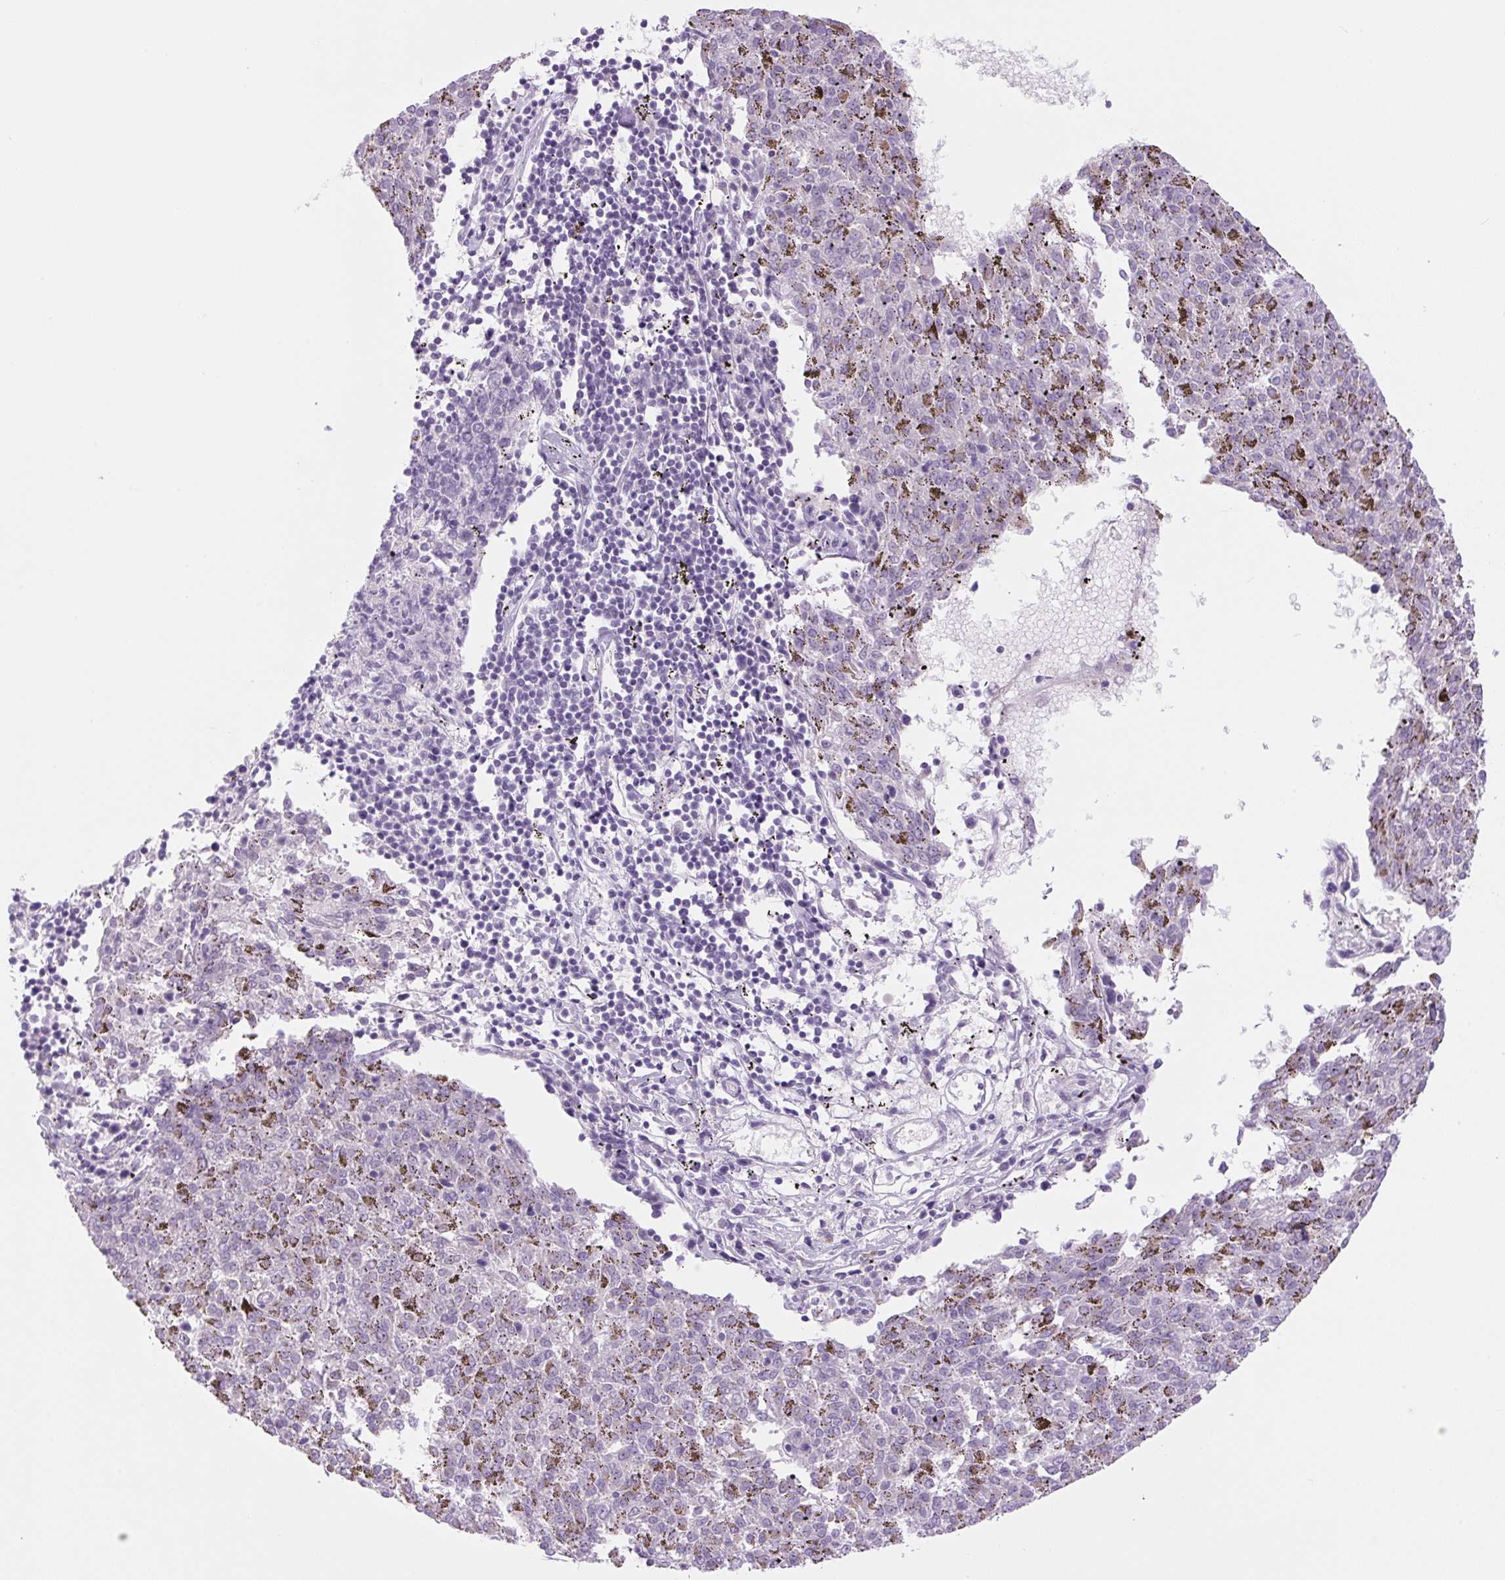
{"staining": {"intensity": "negative", "quantity": "none", "location": "none"}, "tissue": "melanoma", "cell_type": "Tumor cells", "image_type": "cancer", "snomed": [{"axis": "morphology", "description": "Malignant melanoma, NOS"}, {"axis": "topography", "description": "Skin"}], "caption": "A micrograph of human malignant melanoma is negative for staining in tumor cells.", "gene": "COL9A2", "patient": {"sex": "female", "age": 72}}